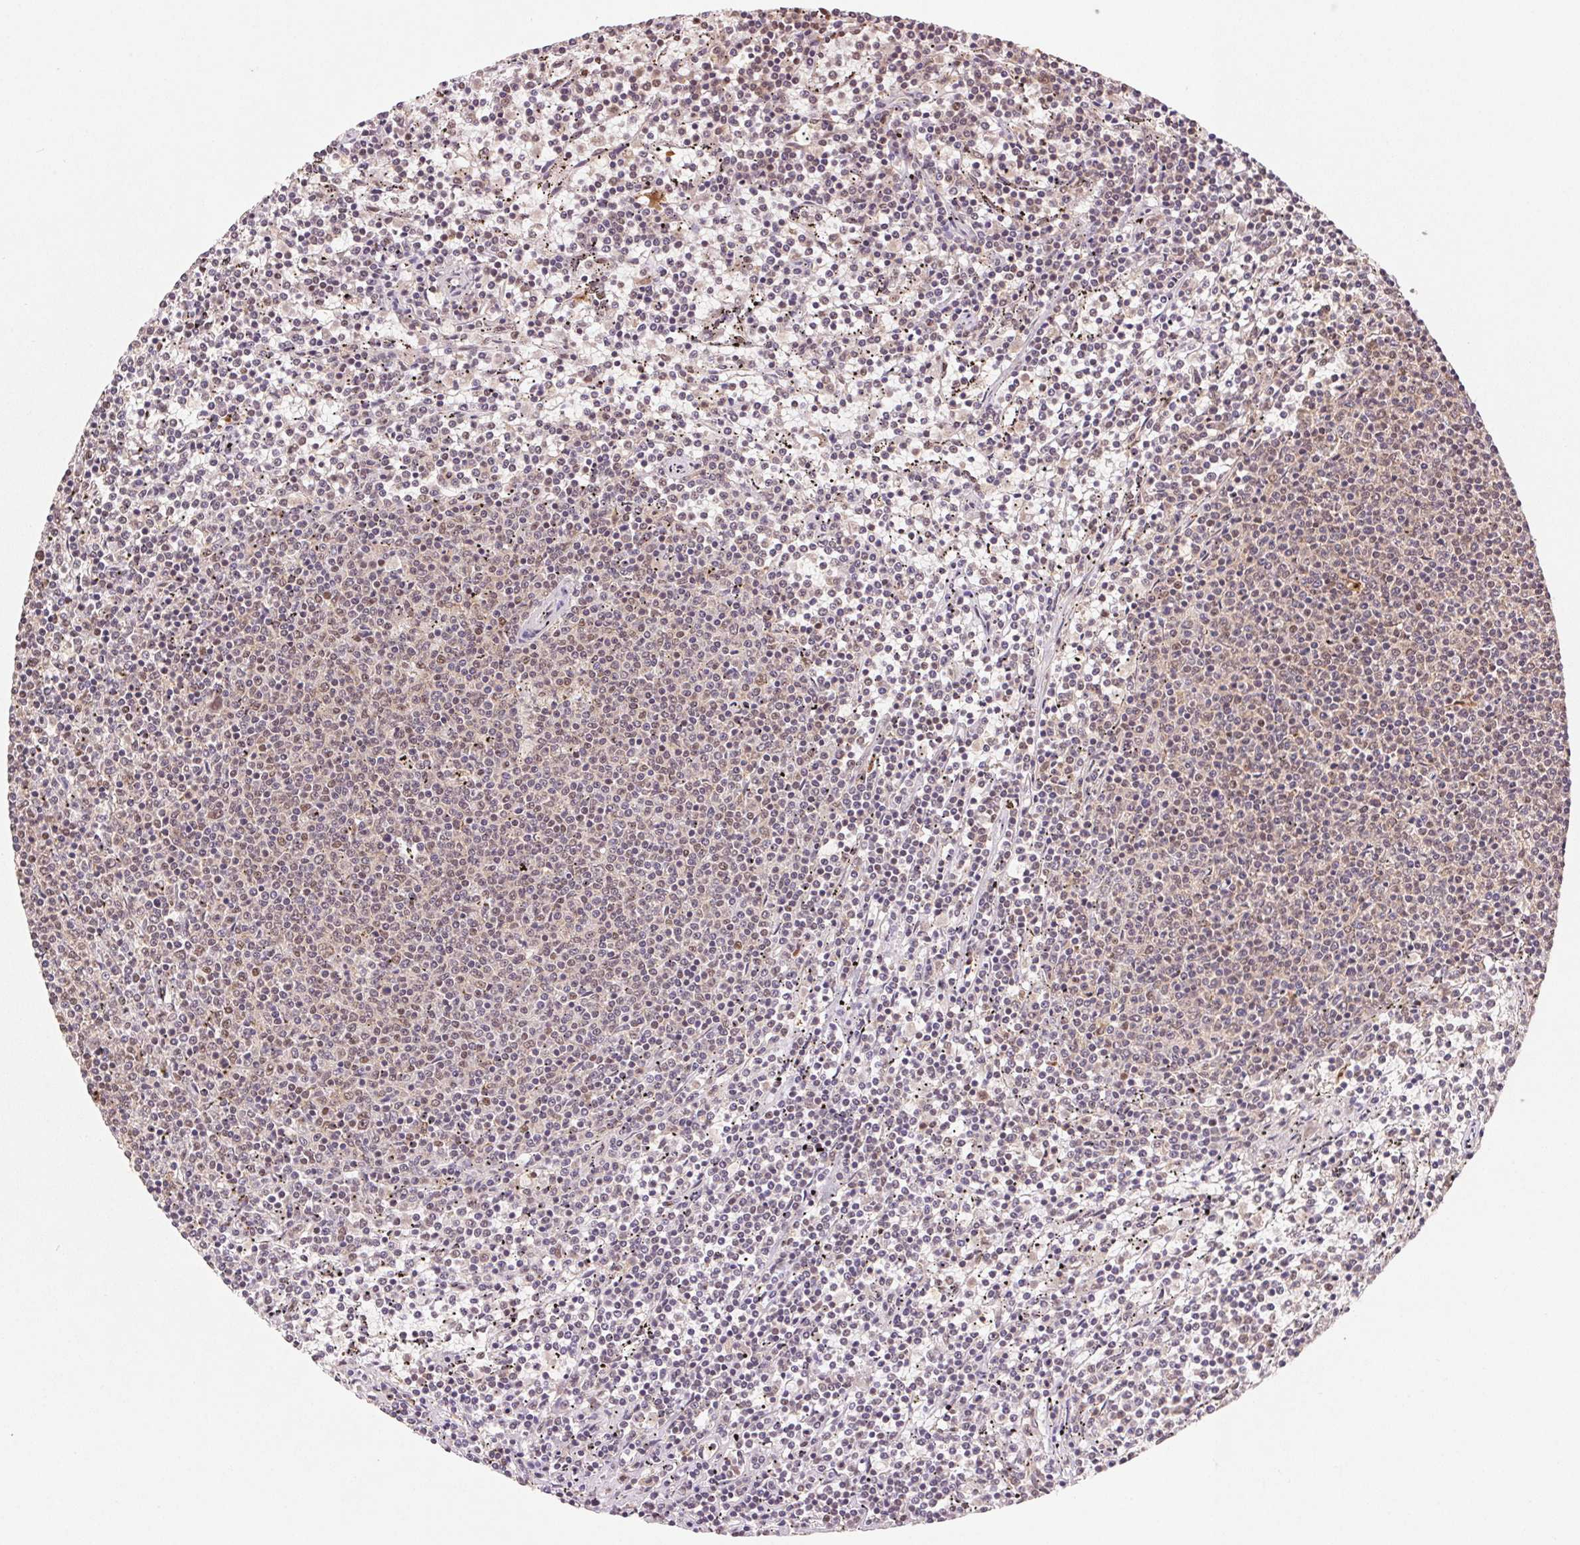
{"staining": {"intensity": "moderate", "quantity": "25%-75%", "location": "nuclear"}, "tissue": "lymphoma", "cell_type": "Tumor cells", "image_type": "cancer", "snomed": [{"axis": "morphology", "description": "Malignant lymphoma, non-Hodgkin's type, Low grade"}, {"axis": "topography", "description": "Spleen"}], "caption": "There is medium levels of moderate nuclear staining in tumor cells of lymphoma, as demonstrated by immunohistochemical staining (brown color).", "gene": "SNRPG", "patient": {"sex": "female", "age": 50}}